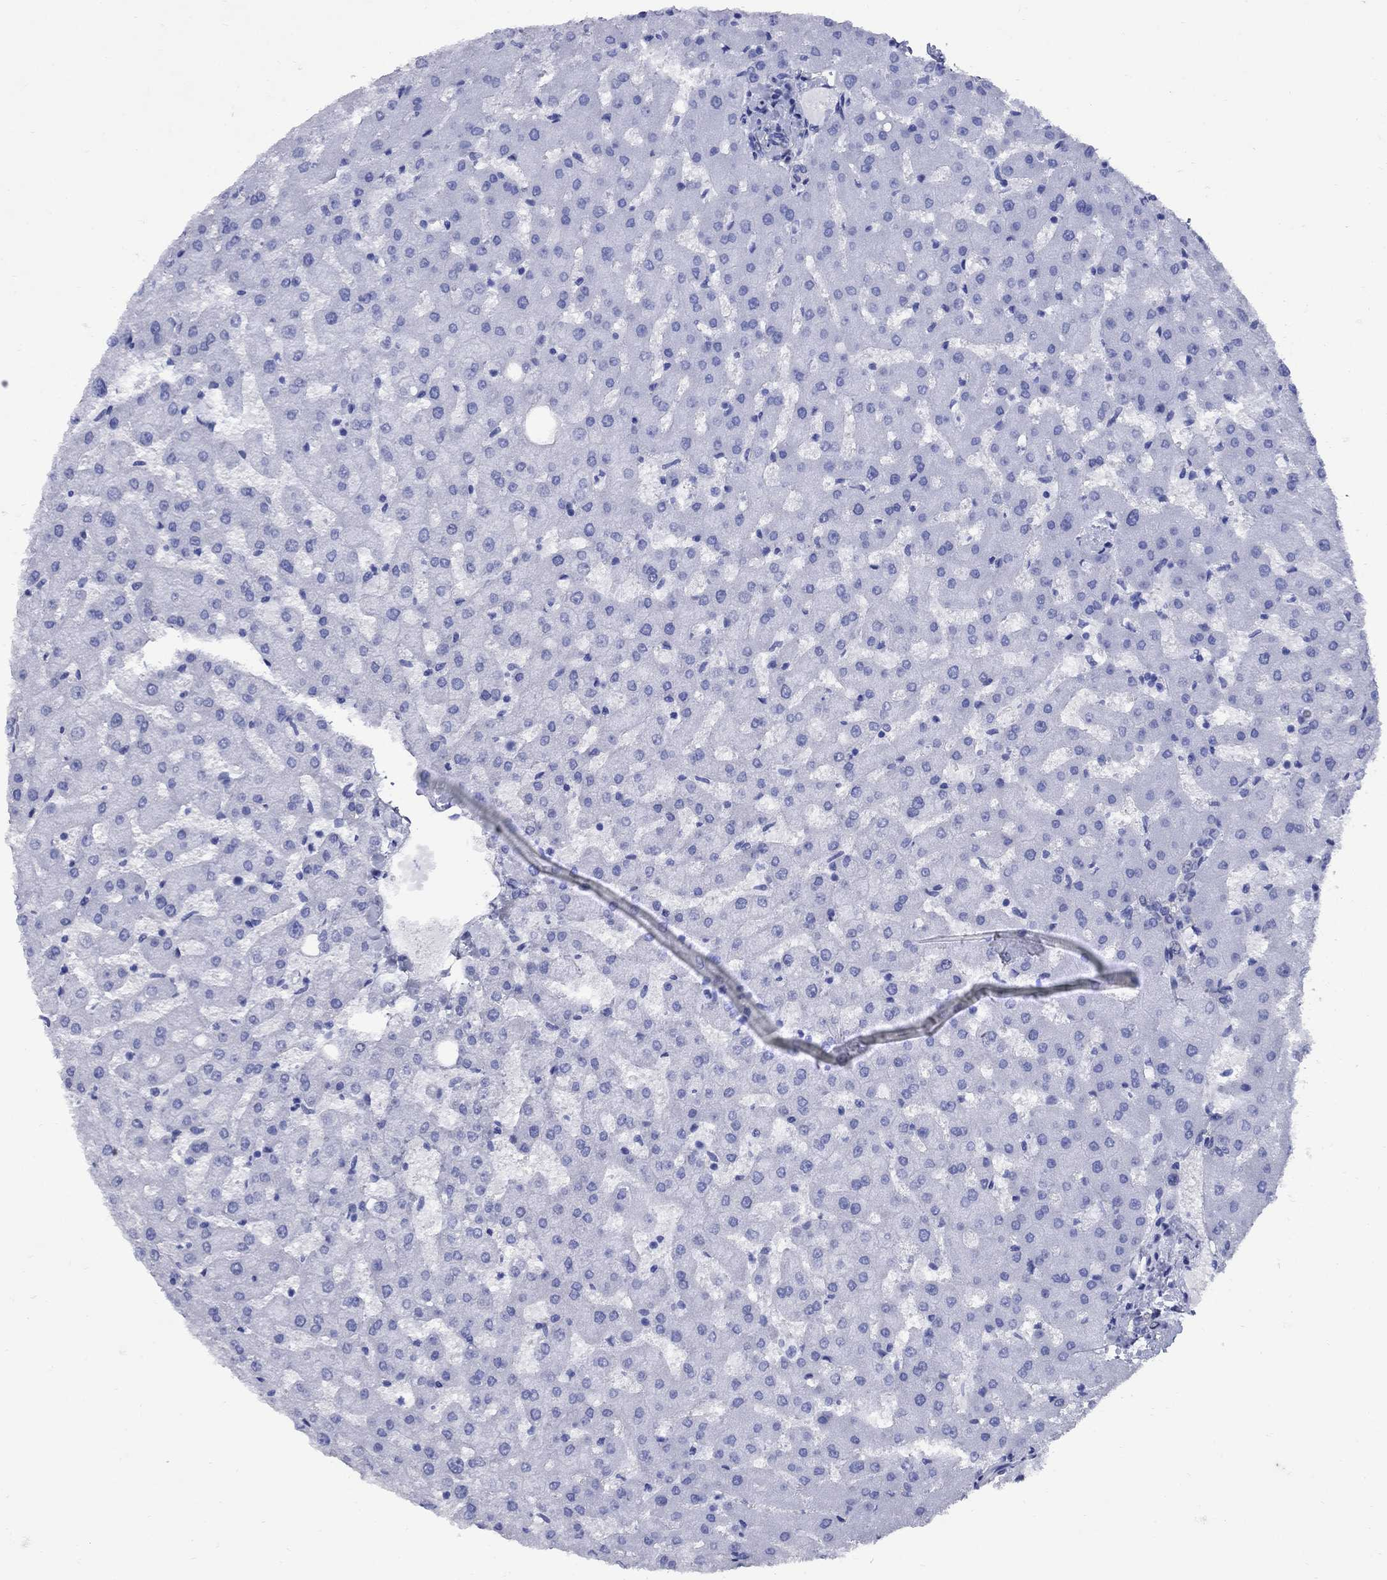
{"staining": {"intensity": "negative", "quantity": "none", "location": "none"}, "tissue": "liver", "cell_type": "Cholangiocytes", "image_type": "normal", "snomed": [{"axis": "morphology", "description": "Normal tissue, NOS"}, {"axis": "topography", "description": "Liver"}], "caption": "Liver stained for a protein using immunohistochemistry exhibits no expression cholangiocytes.", "gene": "CD1A", "patient": {"sex": "female", "age": 50}}